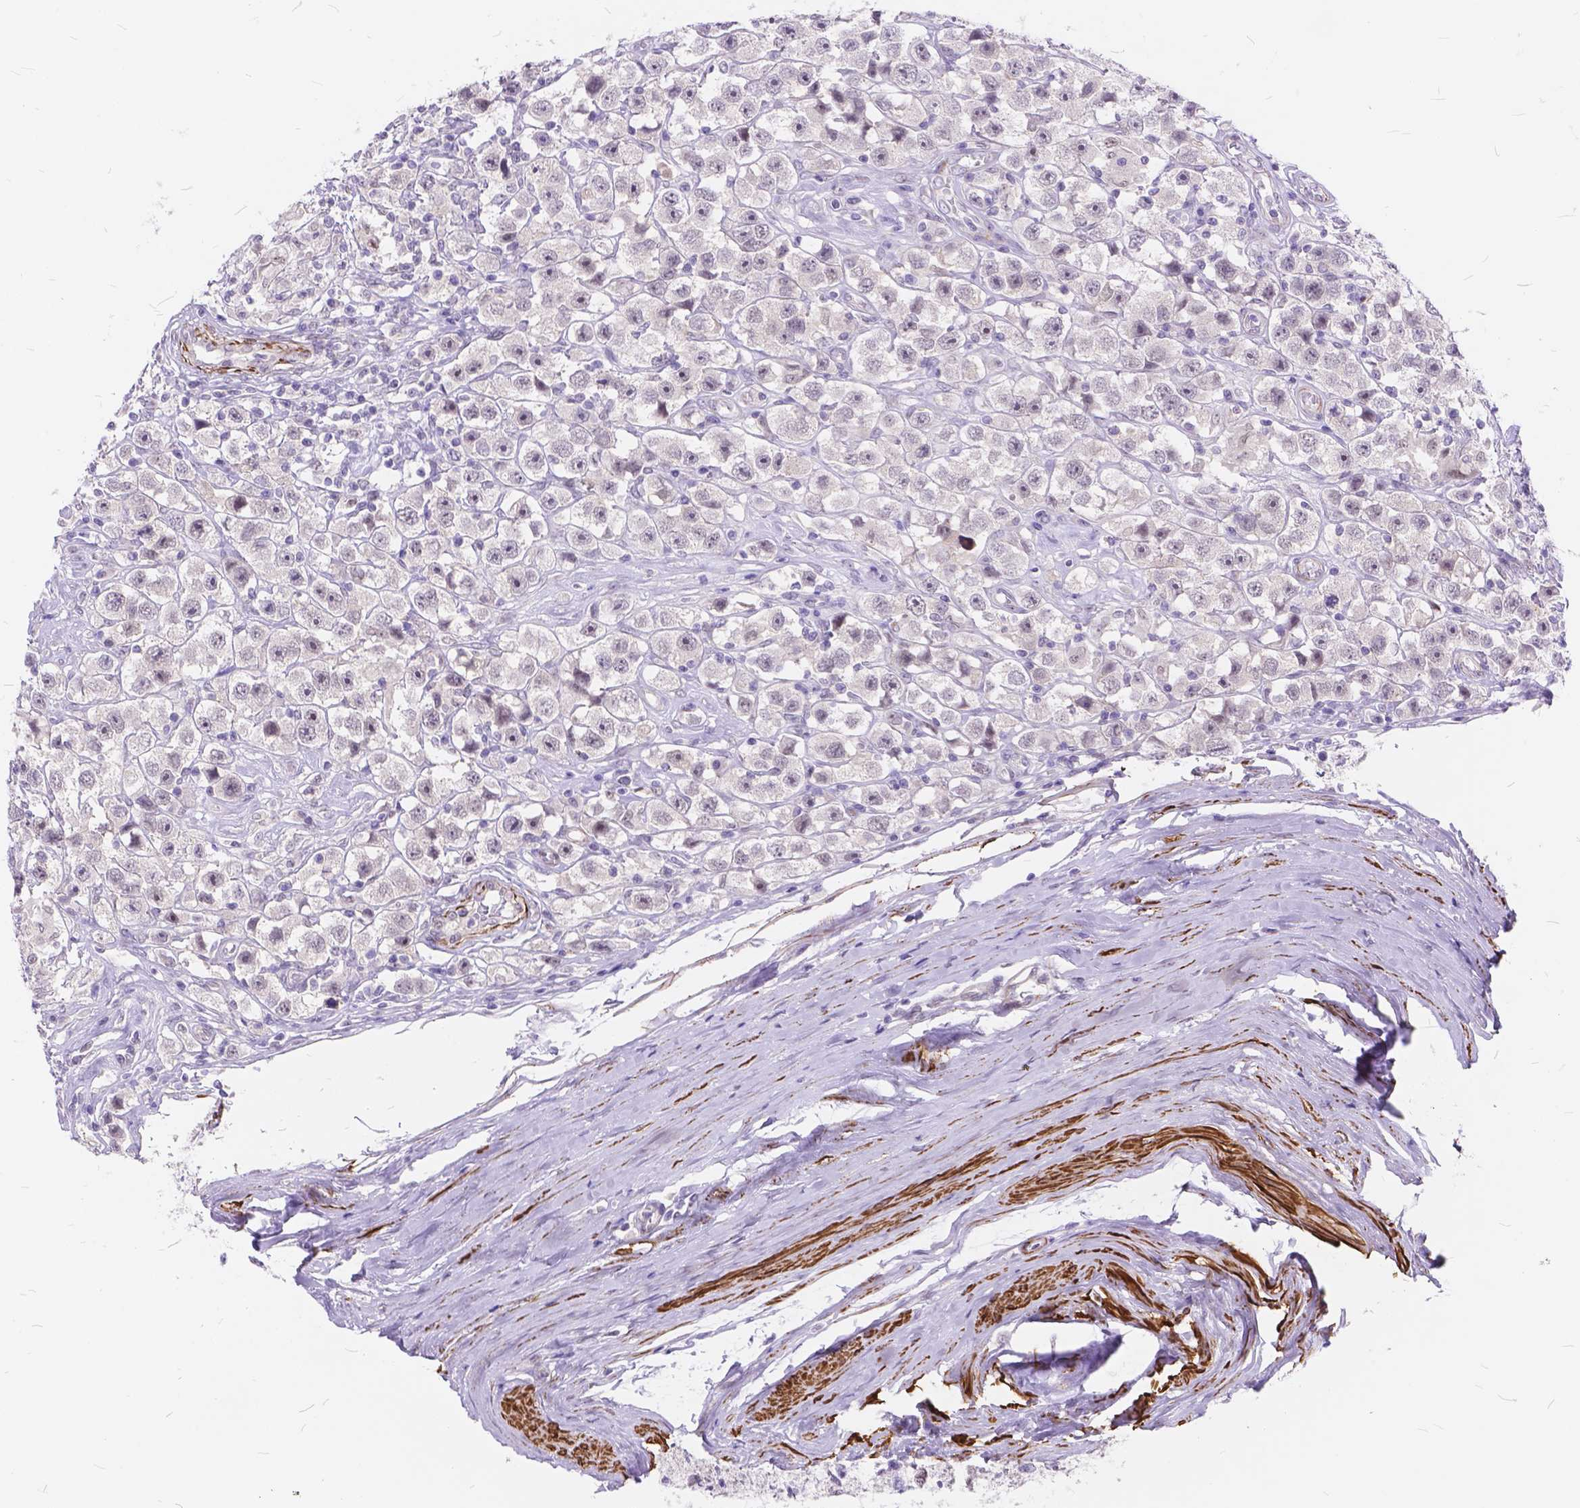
{"staining": {"intensity": "negative", "quantity": "none", "location": "none"}, "tissue": "testis cancer", "cell_type": "Tumor cells", "image_type": "cancer", "snomed": [{"axis": "morphology", "description": "Seminoma, NOS"}, {"axis": "topography", "description": "Testis"}], "caption": "Histopathology image shows no significant protein staining in tumor cells of testis seminoma. (DAB immunohistochemistry, high magnification).", "gene": "MAN2C1", "patient": {"sex": "male", "age": 45}}